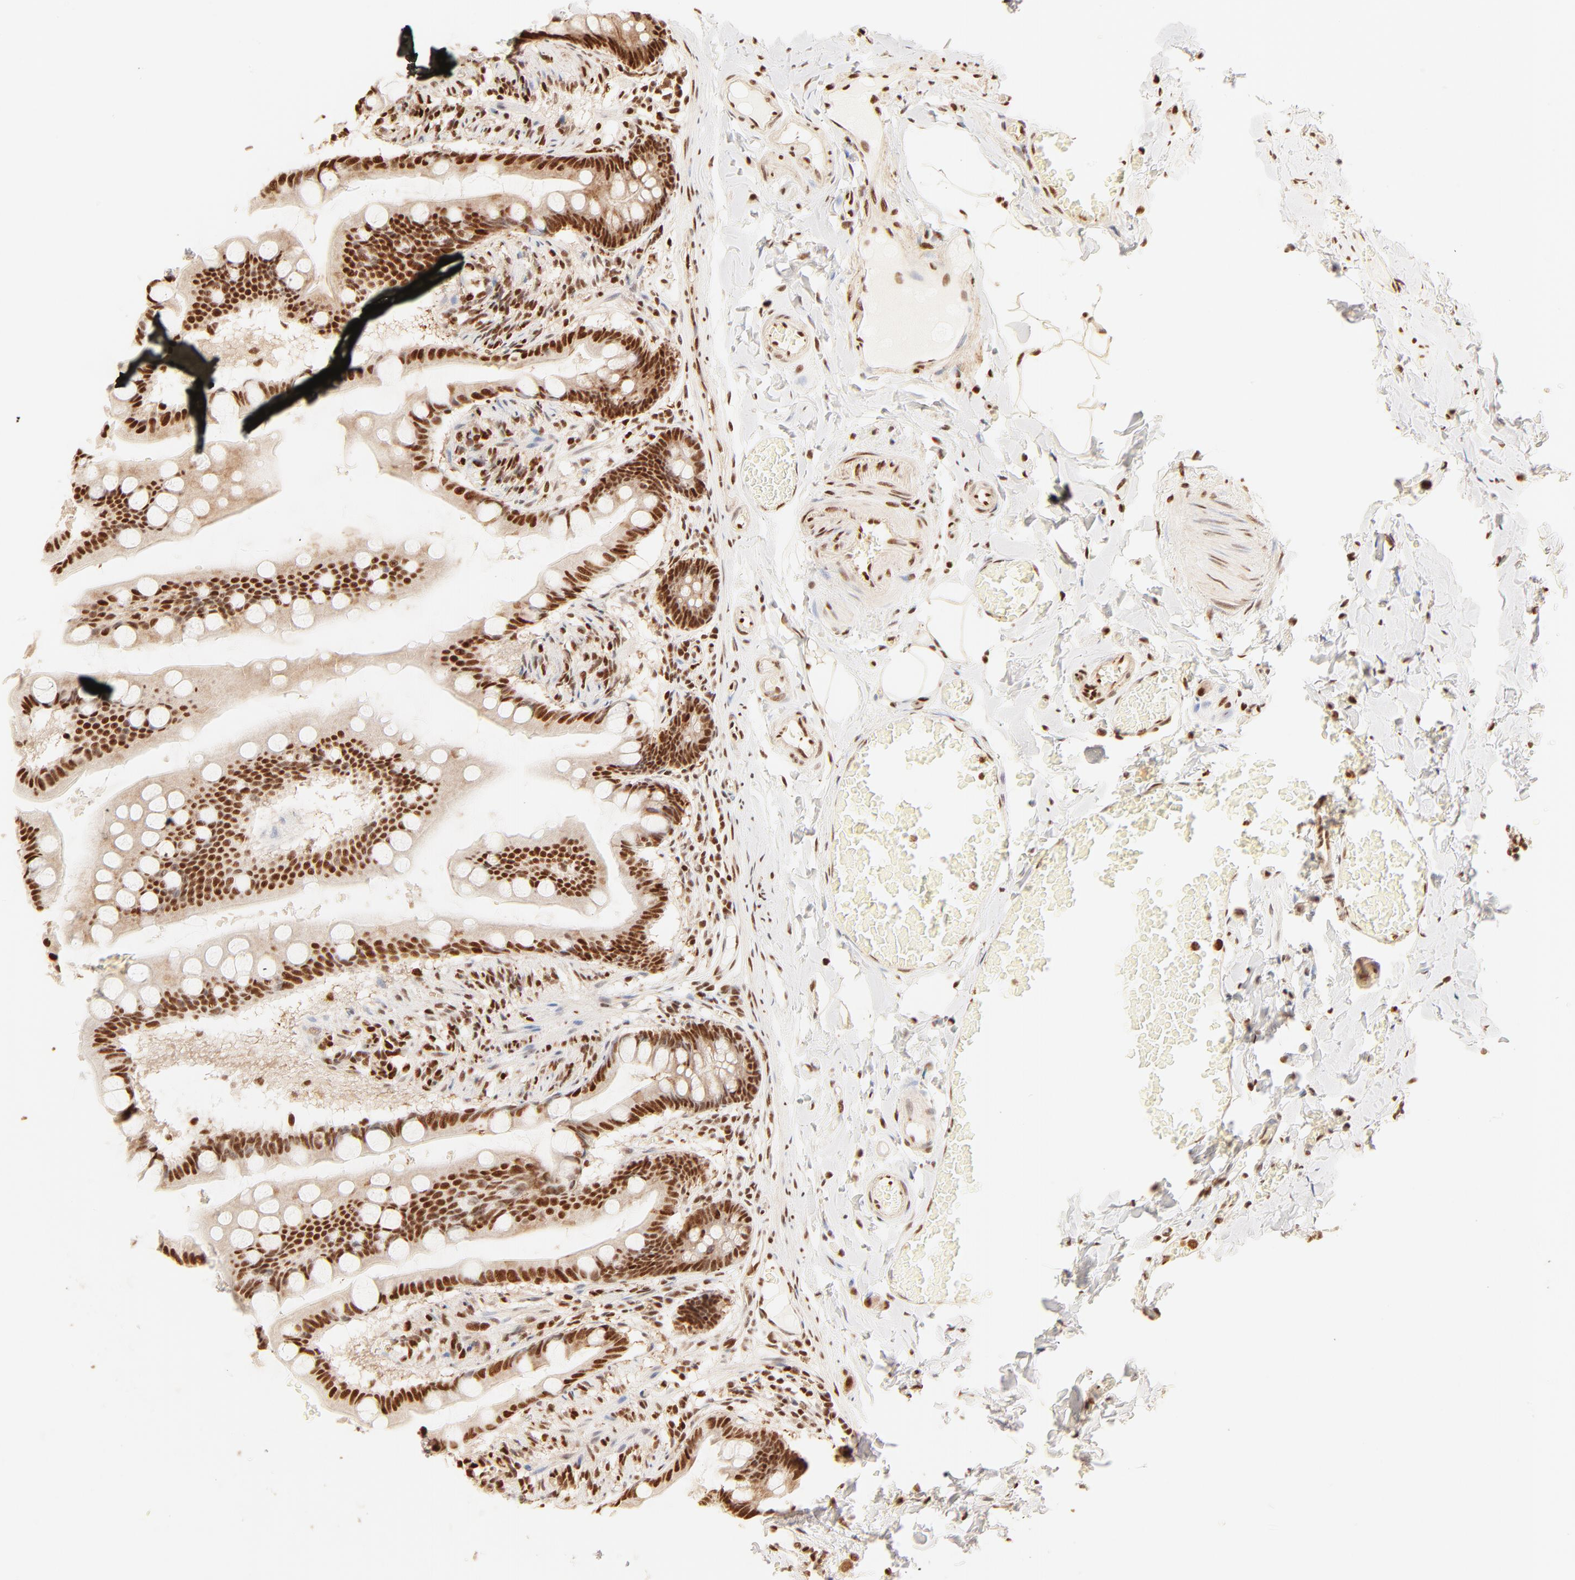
{"staining": {"intensity": "strong", "quantity": ">75%", "location": "nuclear"}, "tissue": "small intestine", "cell_type": "Glandular cells", "image_type": "normal", "snomed": [{"axis": "morphology", "description": "Normal tissue, NOS"}, {"axis": "topography", "description": "Small intestine"}], "caption": "IHC of benign human small intestine shows high levels of strong nuclear staining in approximately >75% of glandular cells.", "gene": "FAM50A", "patient": {"sex": "male", "age": 41}}